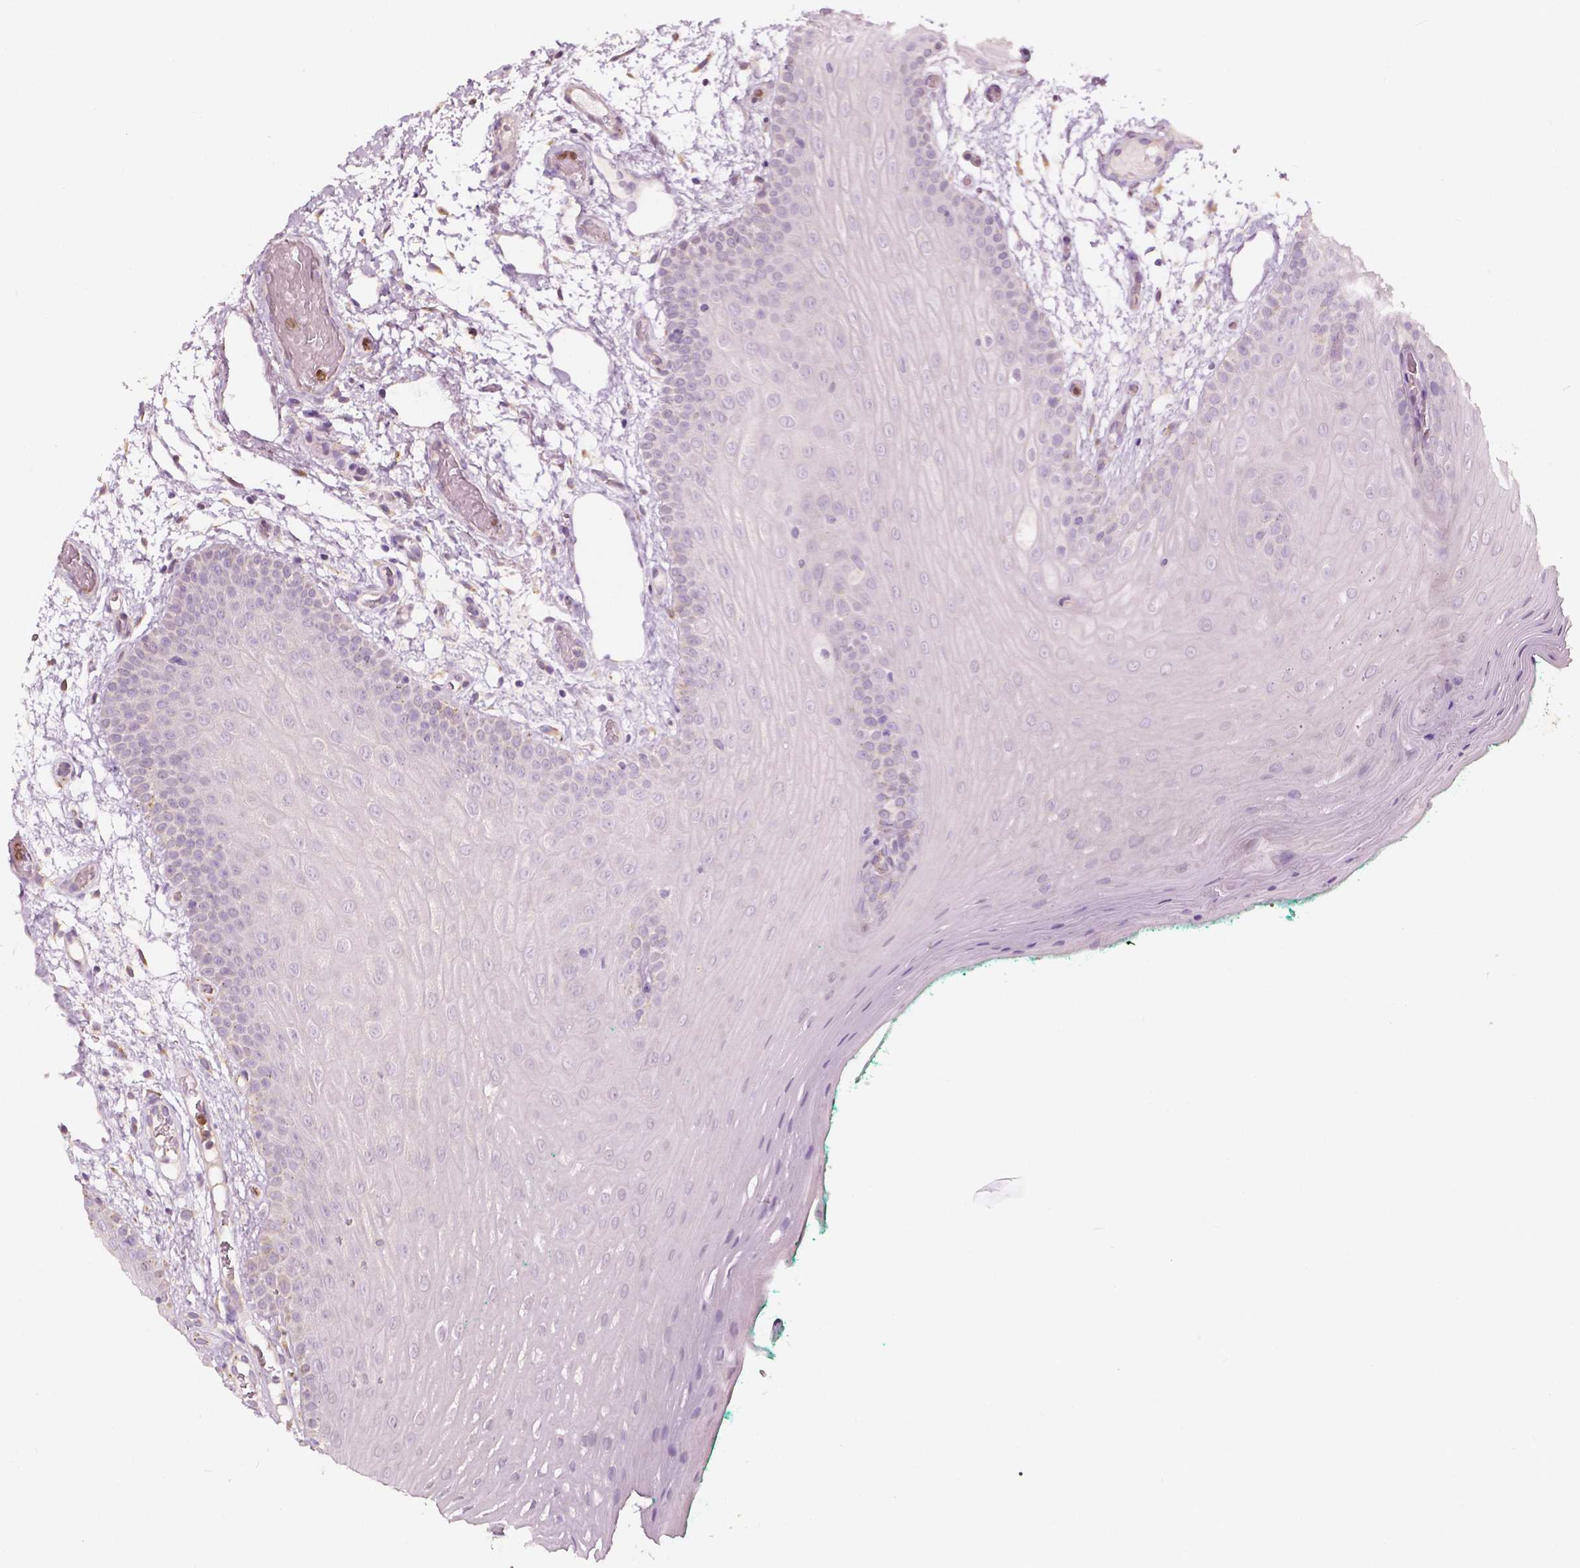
{"staining": {"intensity": "negative", "quantity": "none", "location": "none"}, "tissue": "oral mucosa", "cell_type": "Squamous epithelial cells", "image_type": "normal", "snomed": [{"axis": "morphology", "description": "Normal tissue, NOS"}, {"axis": "morphology", "description": "Squamous cell carcinoma, NOS"}, {"axis": "topography", "description": "Oral tissue"}, {"axis": "topography", "description": "Head-Neck"}], "caption": "A high-resolution image shows immunohistochemistry staining of unremarkable oral mucosa, which displays no significant staining in squamous epithelial cells. Nuclei are stained in blue.", "gene": "NPC1L1", "patient": {"sex": "male", "age": 78}}